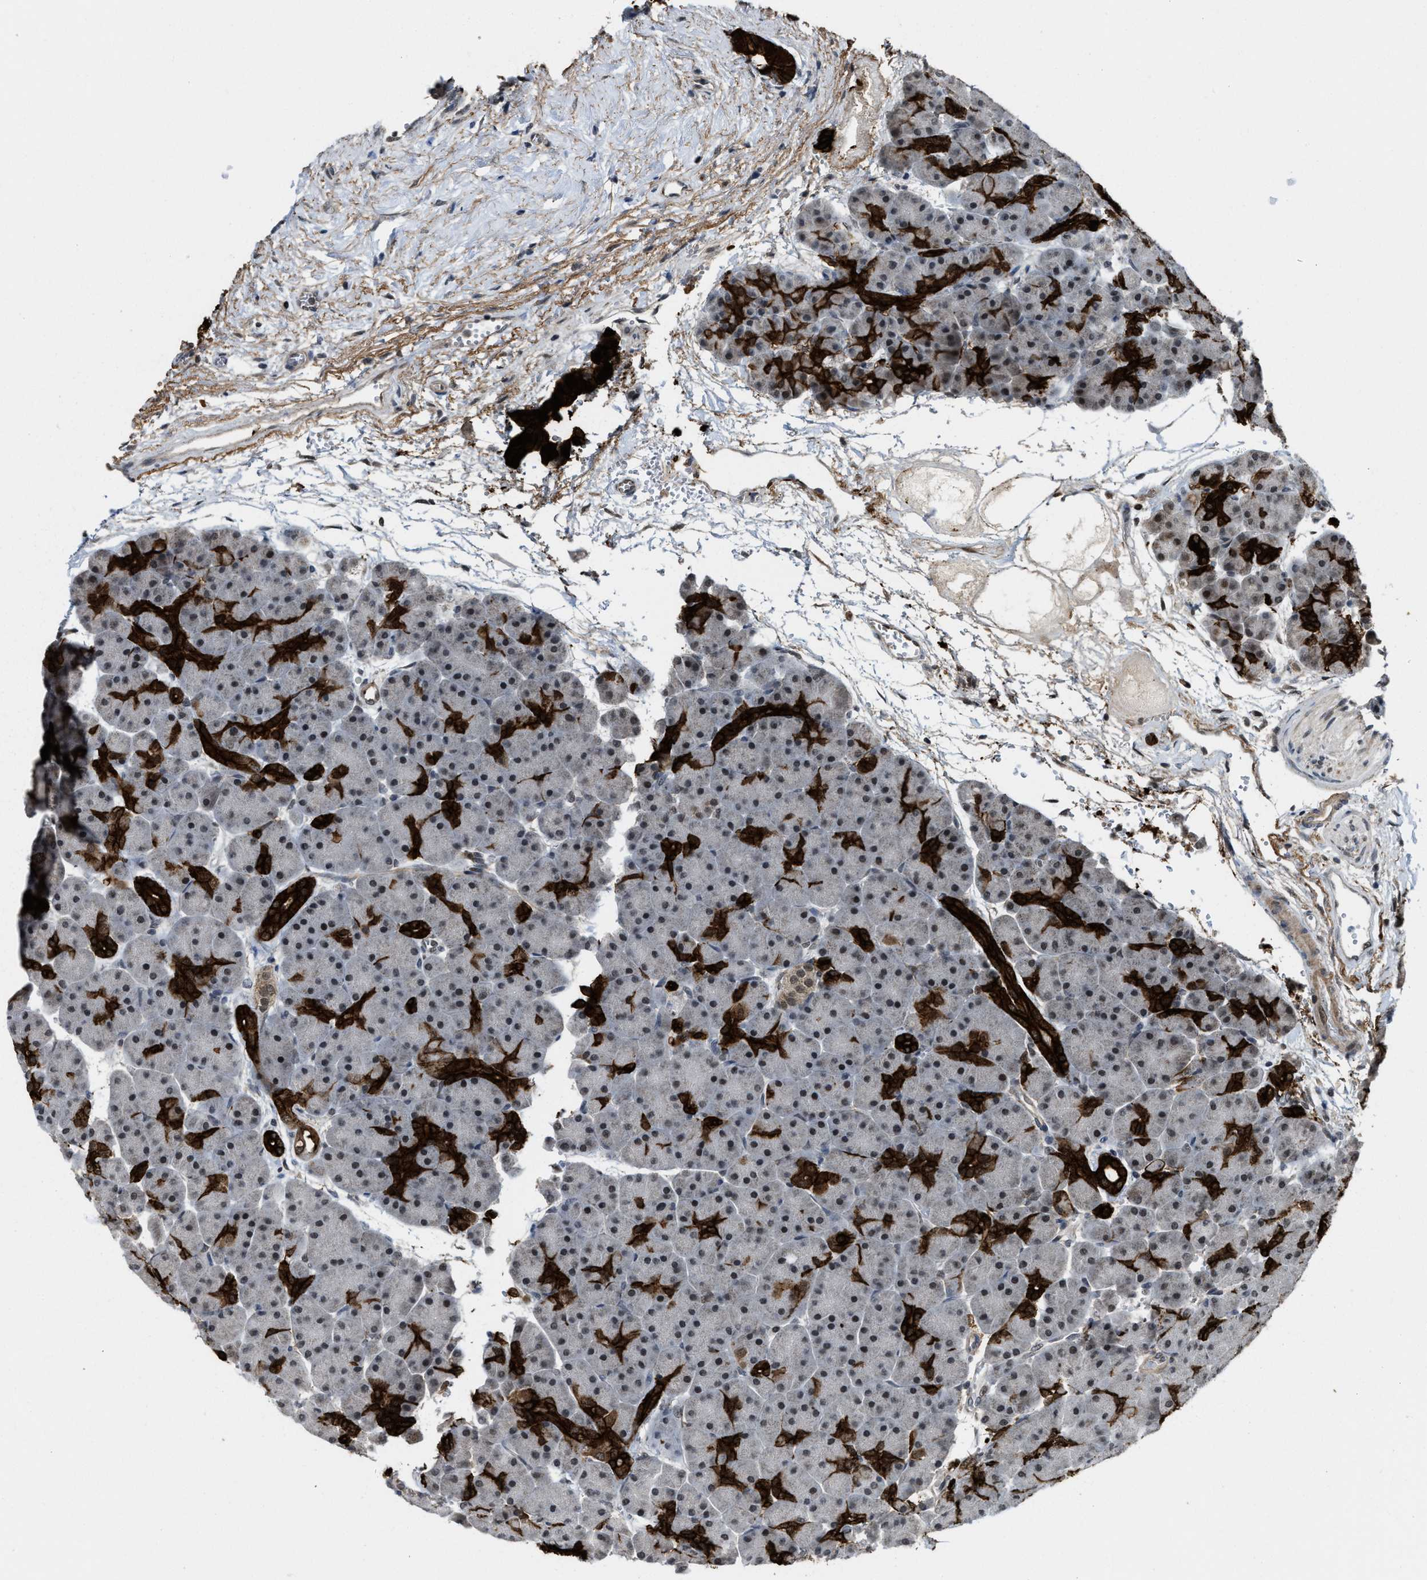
{"staining": {"intensity": "strong", "quantity": "25%-75%", "location": "cytoplasmic/membranous"}, "tissue": "pancreas", "cell_type": "Exocrine glandular cells", "image_type": "normal", "snomed": [{"axis": "morphology", "description": "Normal tissue, NOS"}, {"axis": "topography", "description": "Pancreas"}], "caption": "Strong cytoplasmic/membranous protein positivity is appreciated in about 25%-75% of exocrine glandular cells in pancreas. The staining is performed using DAB brown chromogen to label protein expression. The nuclei are counter-stained blue using hematoxylin.", "gene": "ZNF250", "patient": {"sex": "male", "age": 66}}